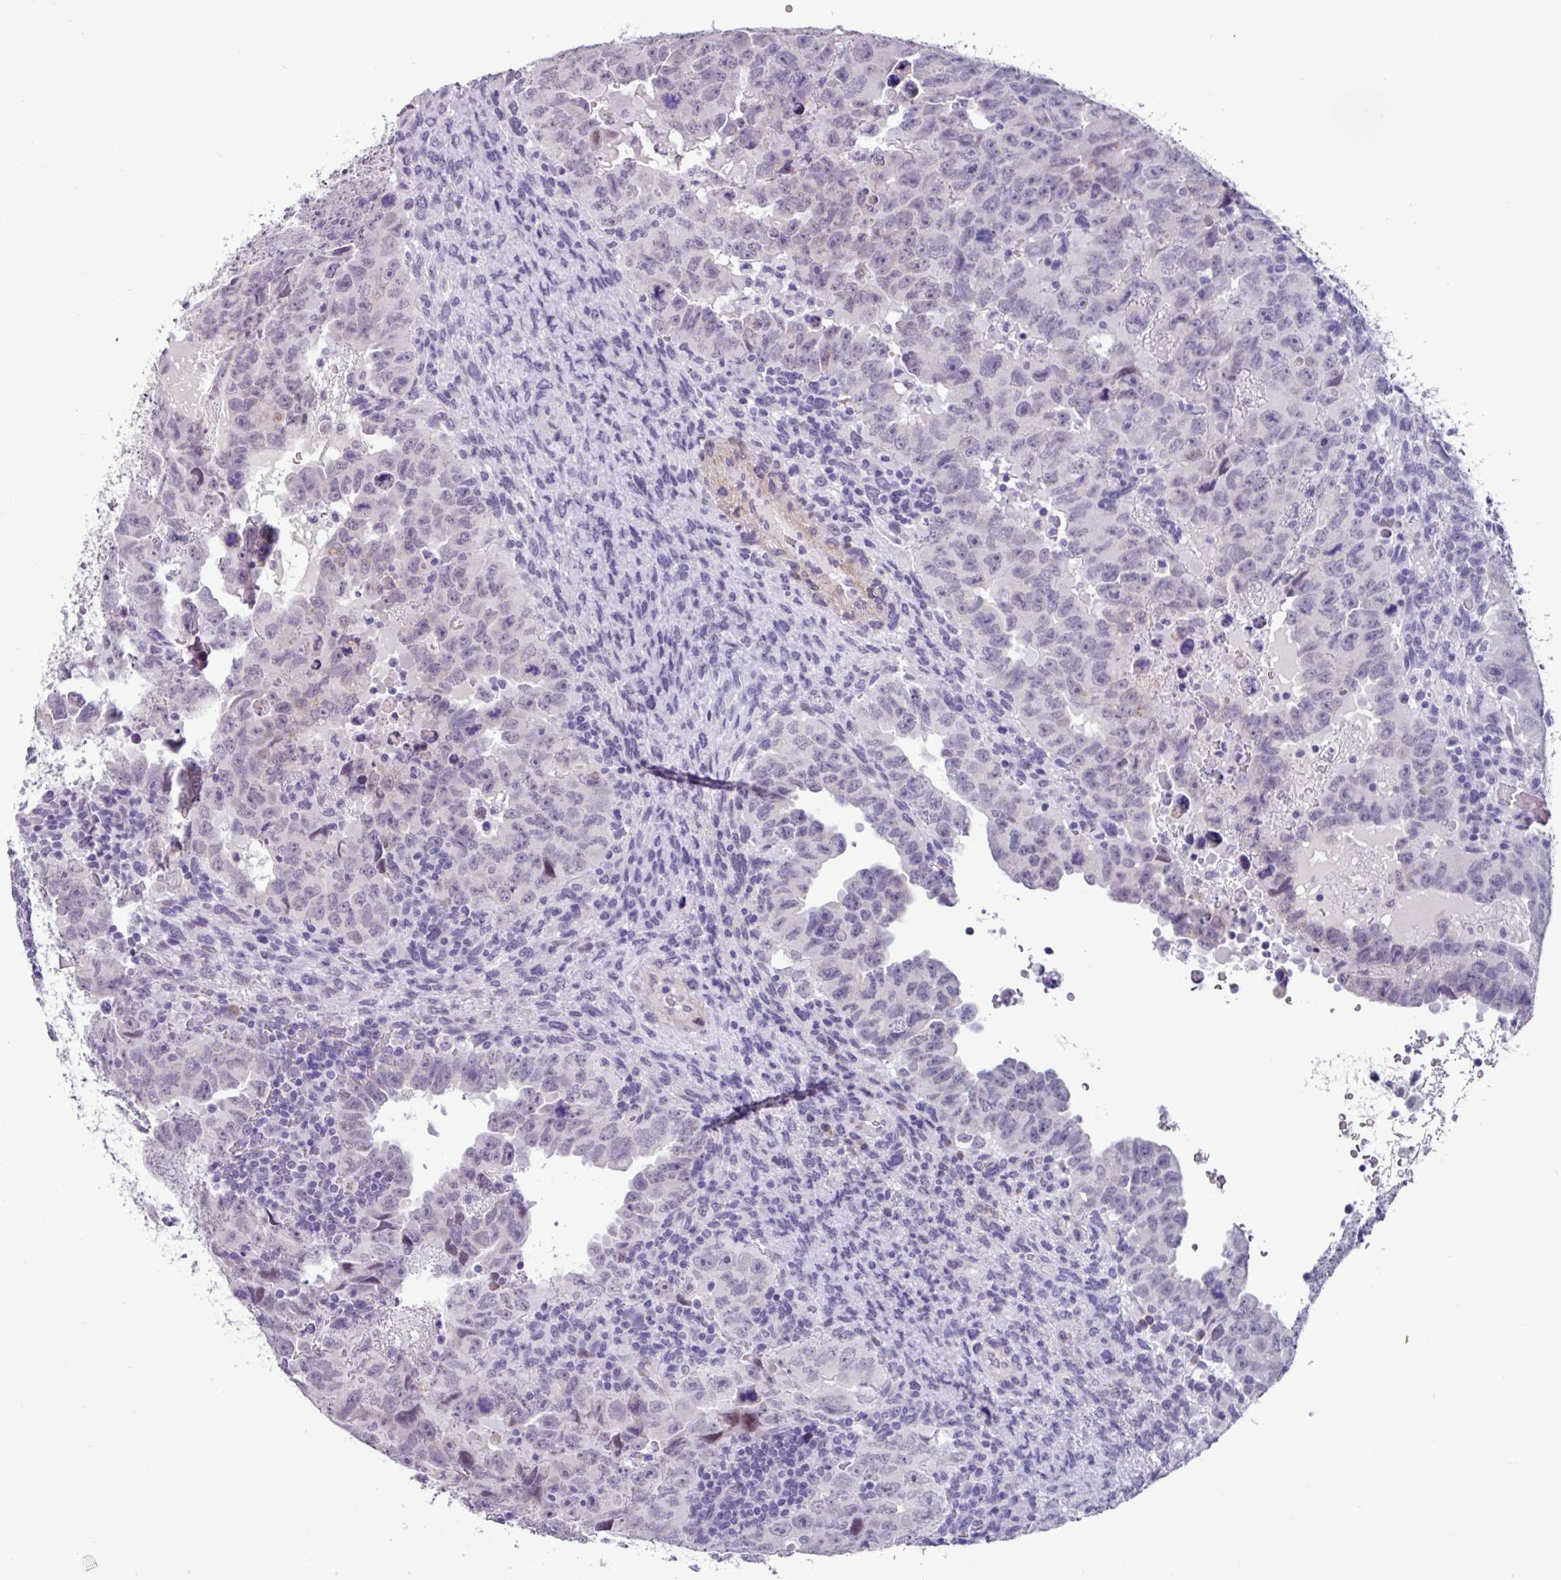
{"staining": {"intensity": "negative", "quantity": "none", "location": "none"}, "tissue": "testis cancer", "cell_type": "Tumor cells", "image_type": "cancer", "snomed": [{"axis": "morphology", "description": "Carcinoma, Embryonal, NOS"}, {"axis": "topography", "description": "Testis"}], "caption": "Testis cancer (embryonal carcinoma) stained for a protein using immunohistochemistry (IHC) reveals no positivity tumor cells.", "gene": "OTX1", "patient": {"sex": "male", "age": 24}}